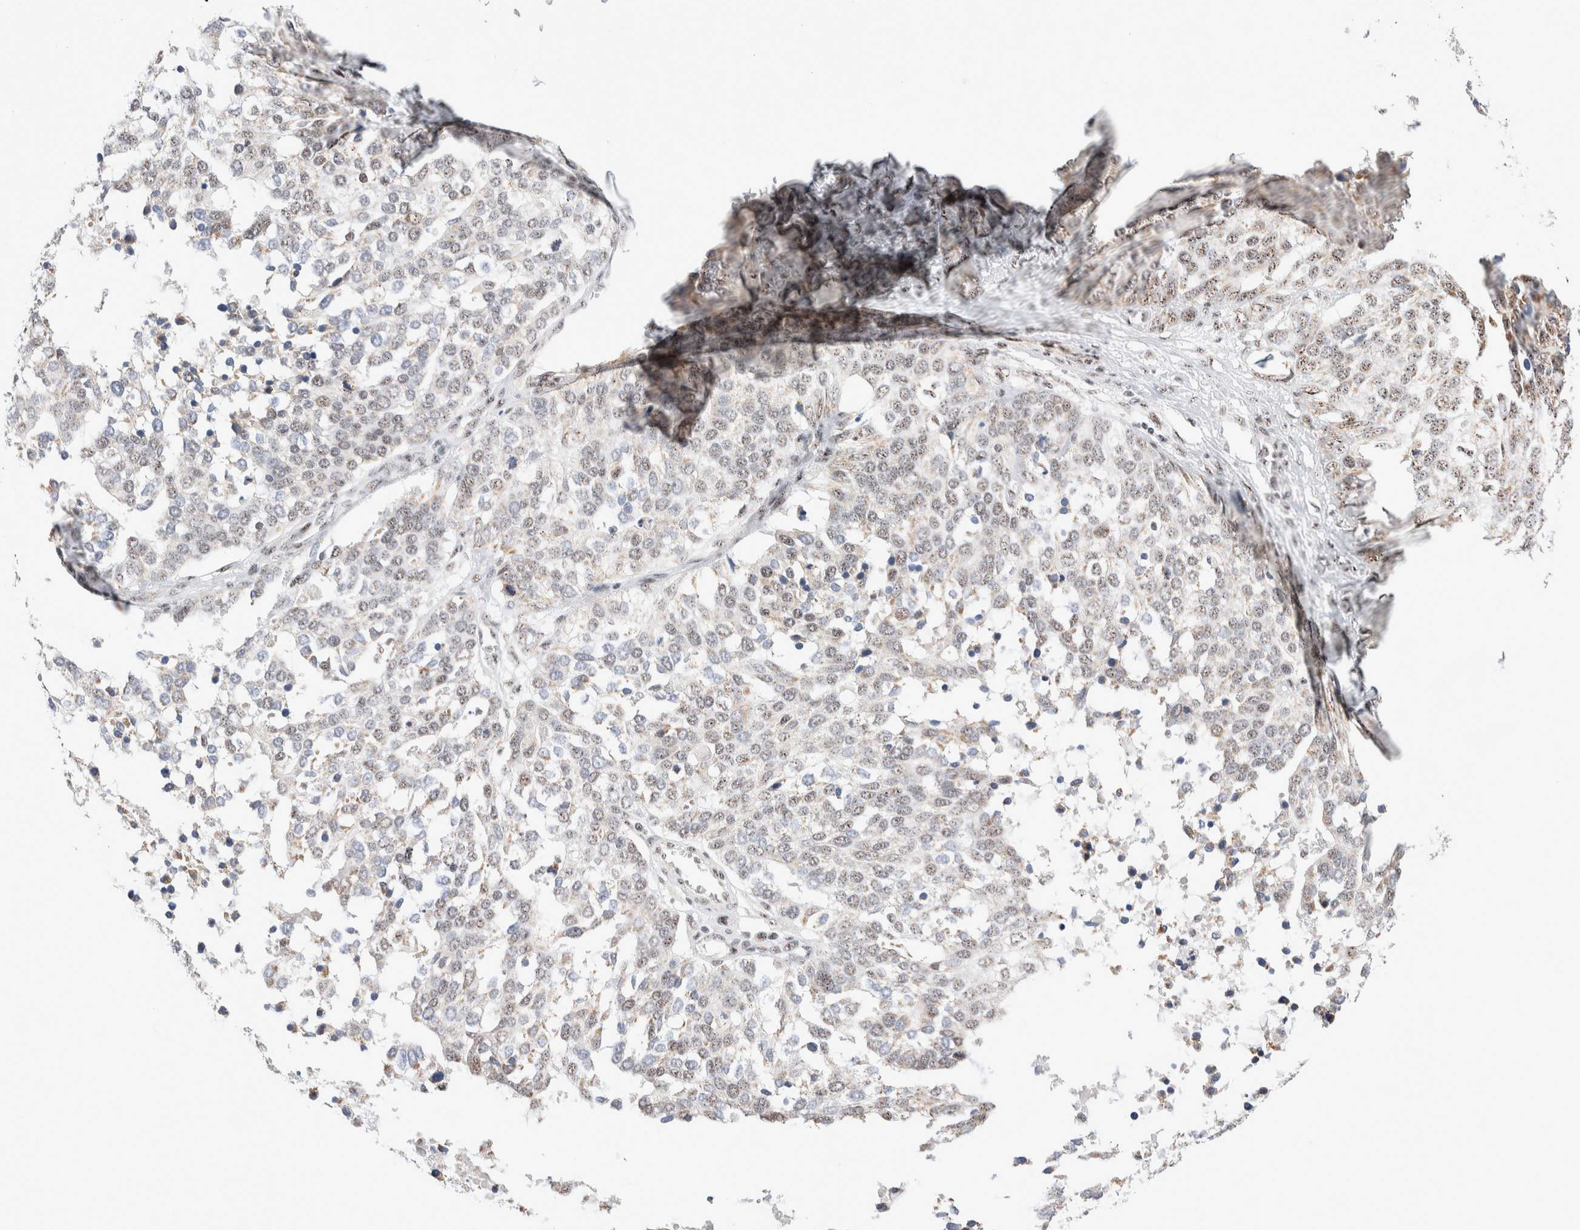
{"staining": {"intensity": "weak", "quantity": "25%-75%", "location": "nuclear"}, "tissue": "ovarian cancer", "cell_type": "Tumor cells", "image_type": "cancer", "snomed": [{"axis": "morphology", "description": "Cystadenocarcinoma, serous, NOS"}, {"axis": "topography", "description": "Ovary"}], "caption": "Immunohistochemical staining of ovarian cancer demonstrates low levels of weak nuclear expression in about 25%-75% of tumor cells. The protein of interest is shown in brown color, while the nuclei are stained blue.", "gene": "ZNF695", "patient": {"sex": "female", "age": 44}}